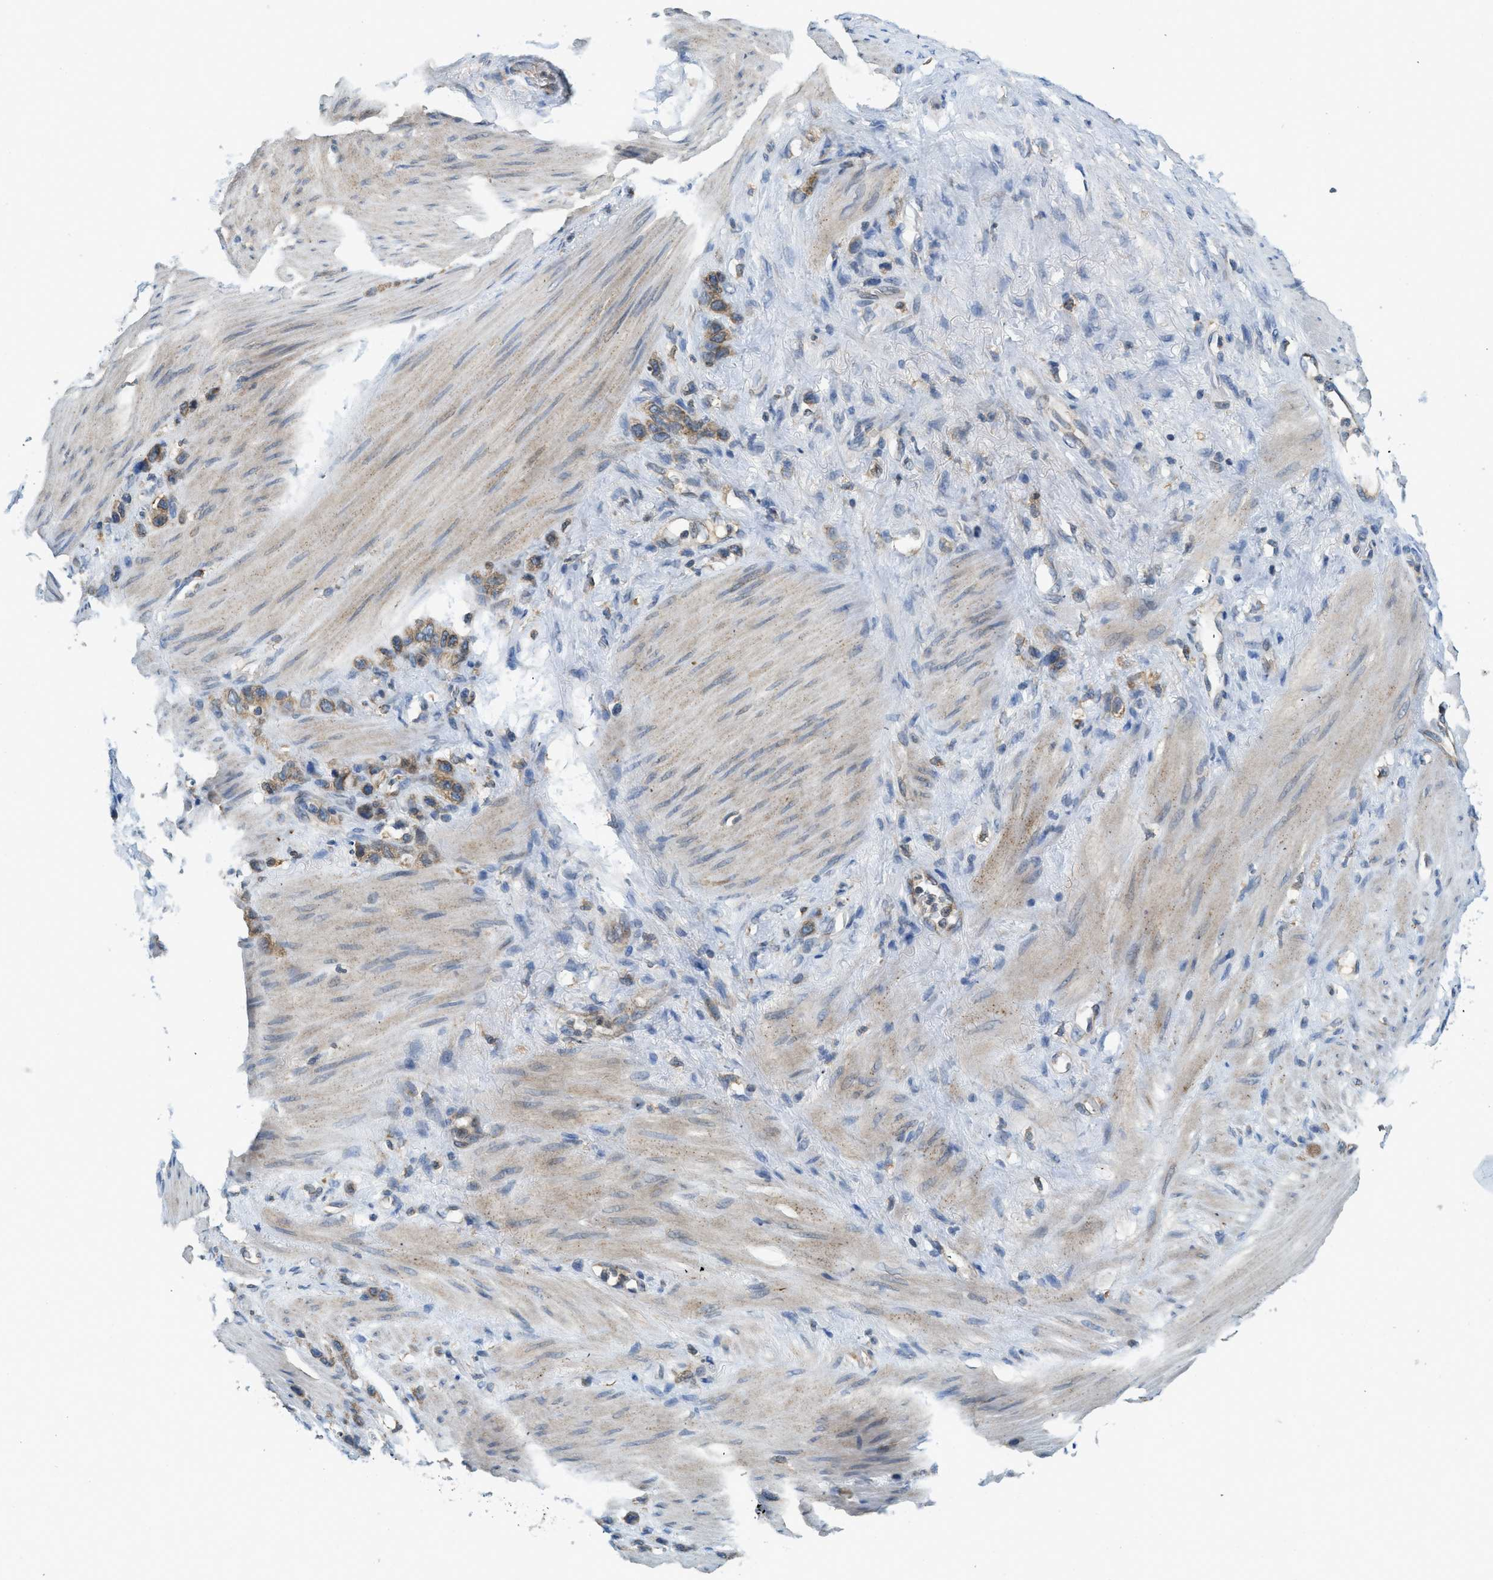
{"staining": {"intensity": "moderate", "quantity": ">75%", "location": "cytoplasmic/membranous"}, "tissue": "stomach cancer", "cell_type": "Tumor cells", "image_type": "cancer", "snomed": [{"axis": "morphology", "description": "Adenocarcinoma, NOS"}, {"axis": "morphology", "description": "Adenocarcinoma, High grade"}, {"axis": "topography", "description": "Stomach, upper"}, {"axis": "topography", "description": "Stomach, lower"}], "caption": "Human stomach cancer stained with a protein marker reveals moderate staining in tumor cells.", "gene": "BCAP31", "patient": {"sex": "female", "age": 65}}